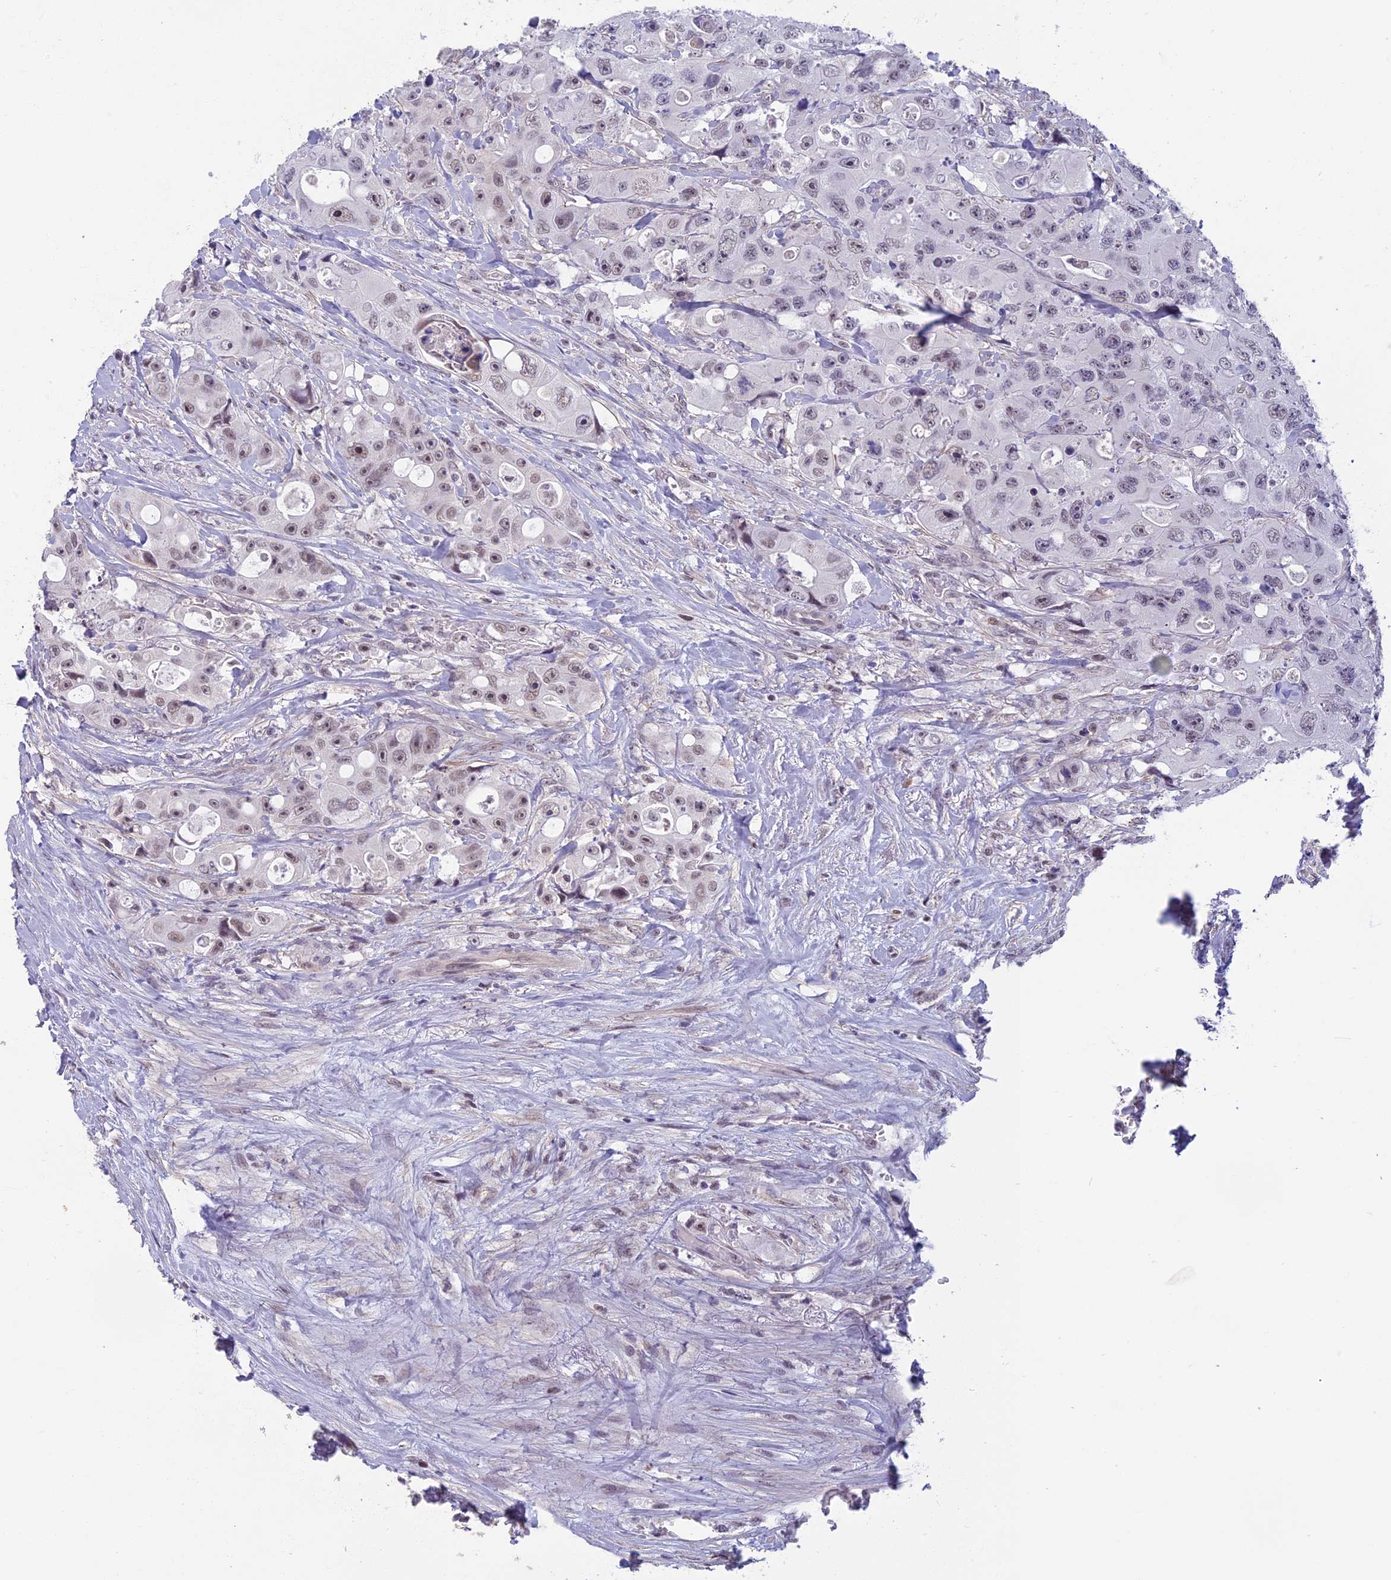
{"staining": {"intensity": "negative", "quantity": "none", "location": "none"}, "tissue": "colorectal cancer", "cell_type": "Tumor cells", "image_type": "cancer", "snomed": [{"axis": "morphology", "description": "Adenocarcinoma, NOS"}, {"axis": "topography", "description": "Colon"}], "caption": "A high-resolution histopathology image shows IHC staining of adenocarcinoma (colorectal), which displays no significant expression in tumor cells.", "gene": "MORF4L1", "patient": {"sex": "female", "age": 46}}